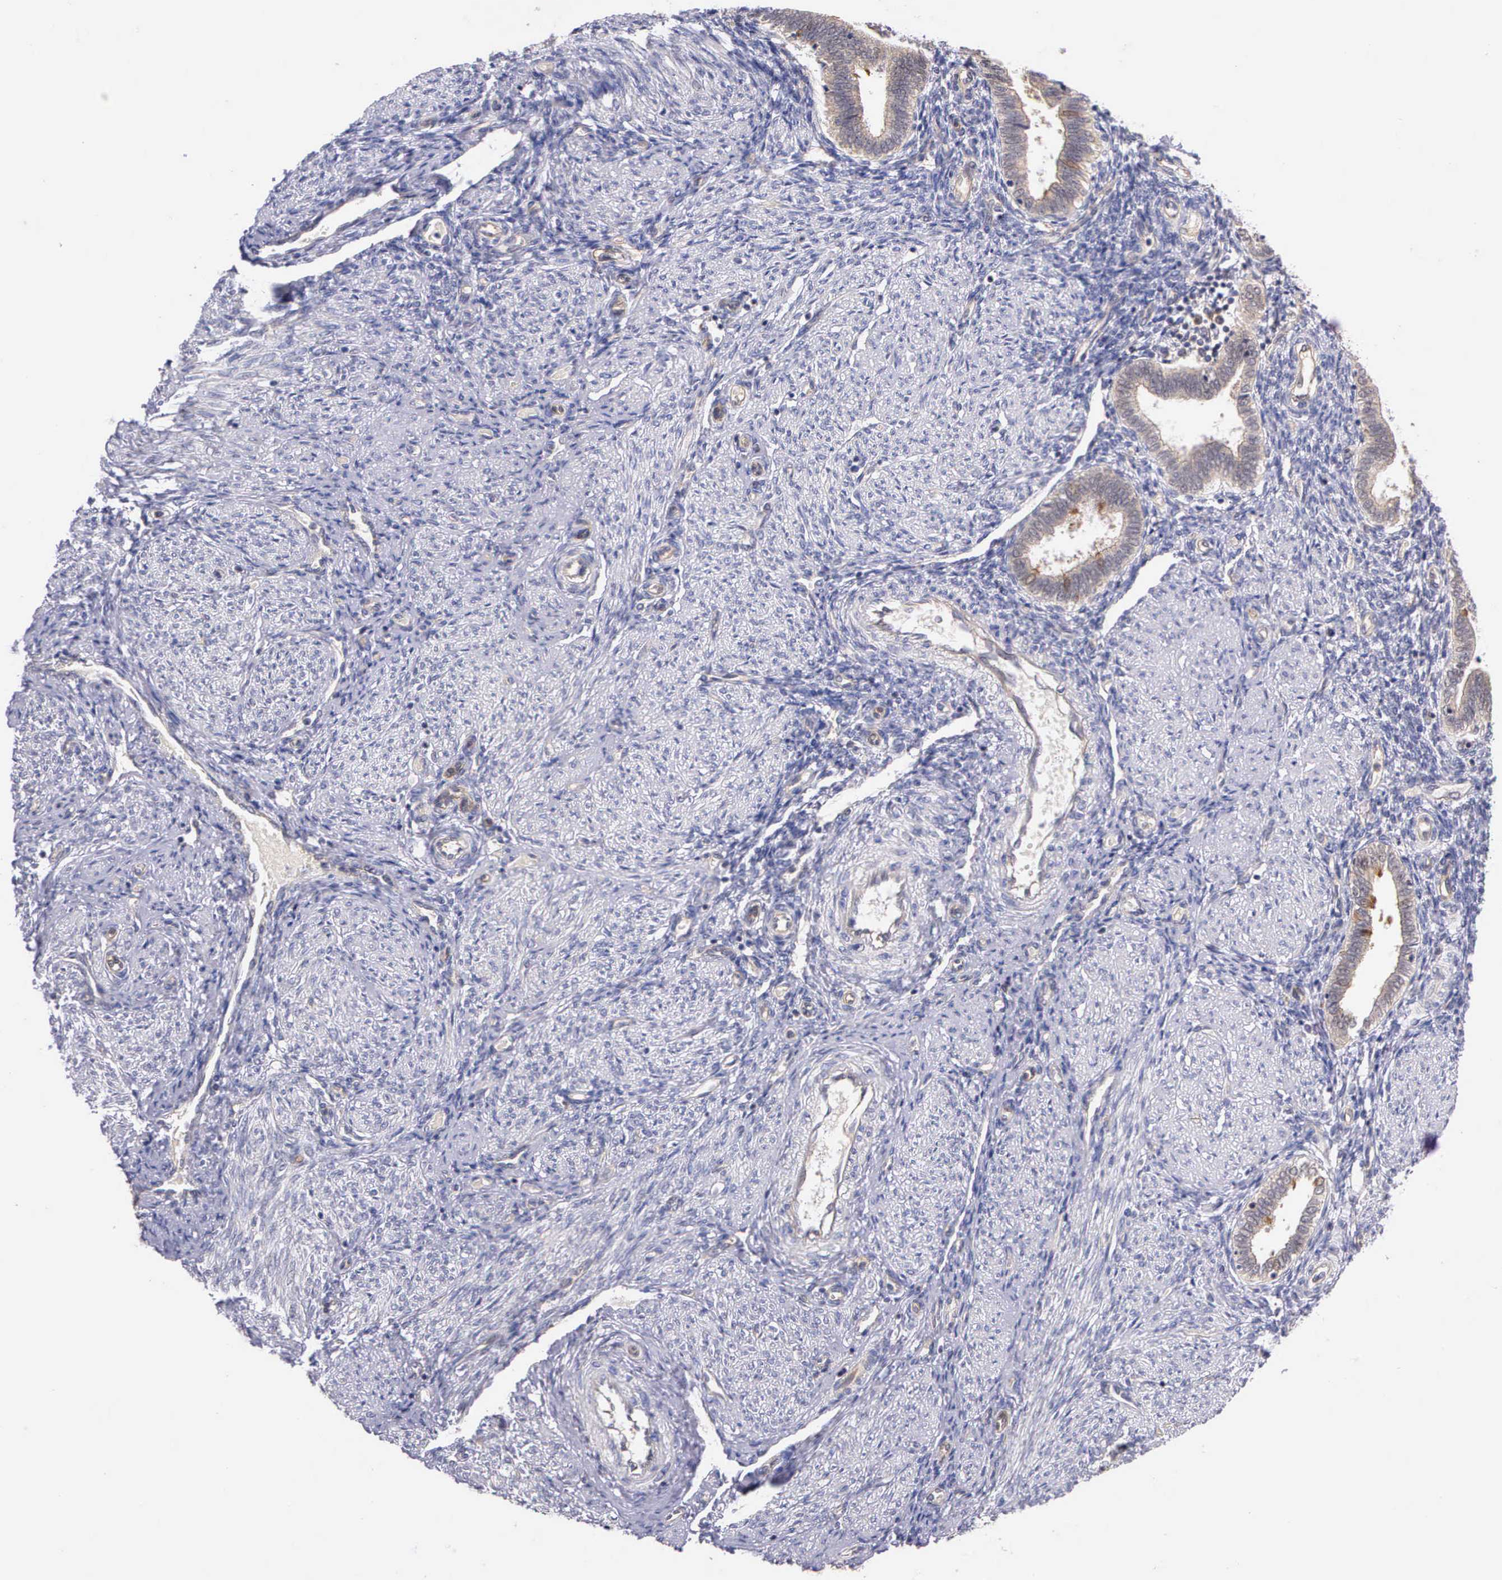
{"staining": {"intensity": "negative", "quantity": "none", "location": "none"}, "tissue": "endometrium", "cell_type": "Cells in endometrial stroma", "image_type": "normal", "snomed": [{"axis": "morphology", "description": "Normal tissue, NOS"}, {"axis": "topography", "description": "Endometrium"}], "caption": "High power microscopy image of an immunohistochemistry histopathology image of normal endometrium, revealing no significant positivity in cells in endometrial stroma. The staining is performed using DAB (3,3'-diaminobenzidine) brown chromogen with nuclei counter-stained in using hematoxylin.", "gene": "IGBP1P2", "patient": {"sex": "female", "age": 36}}